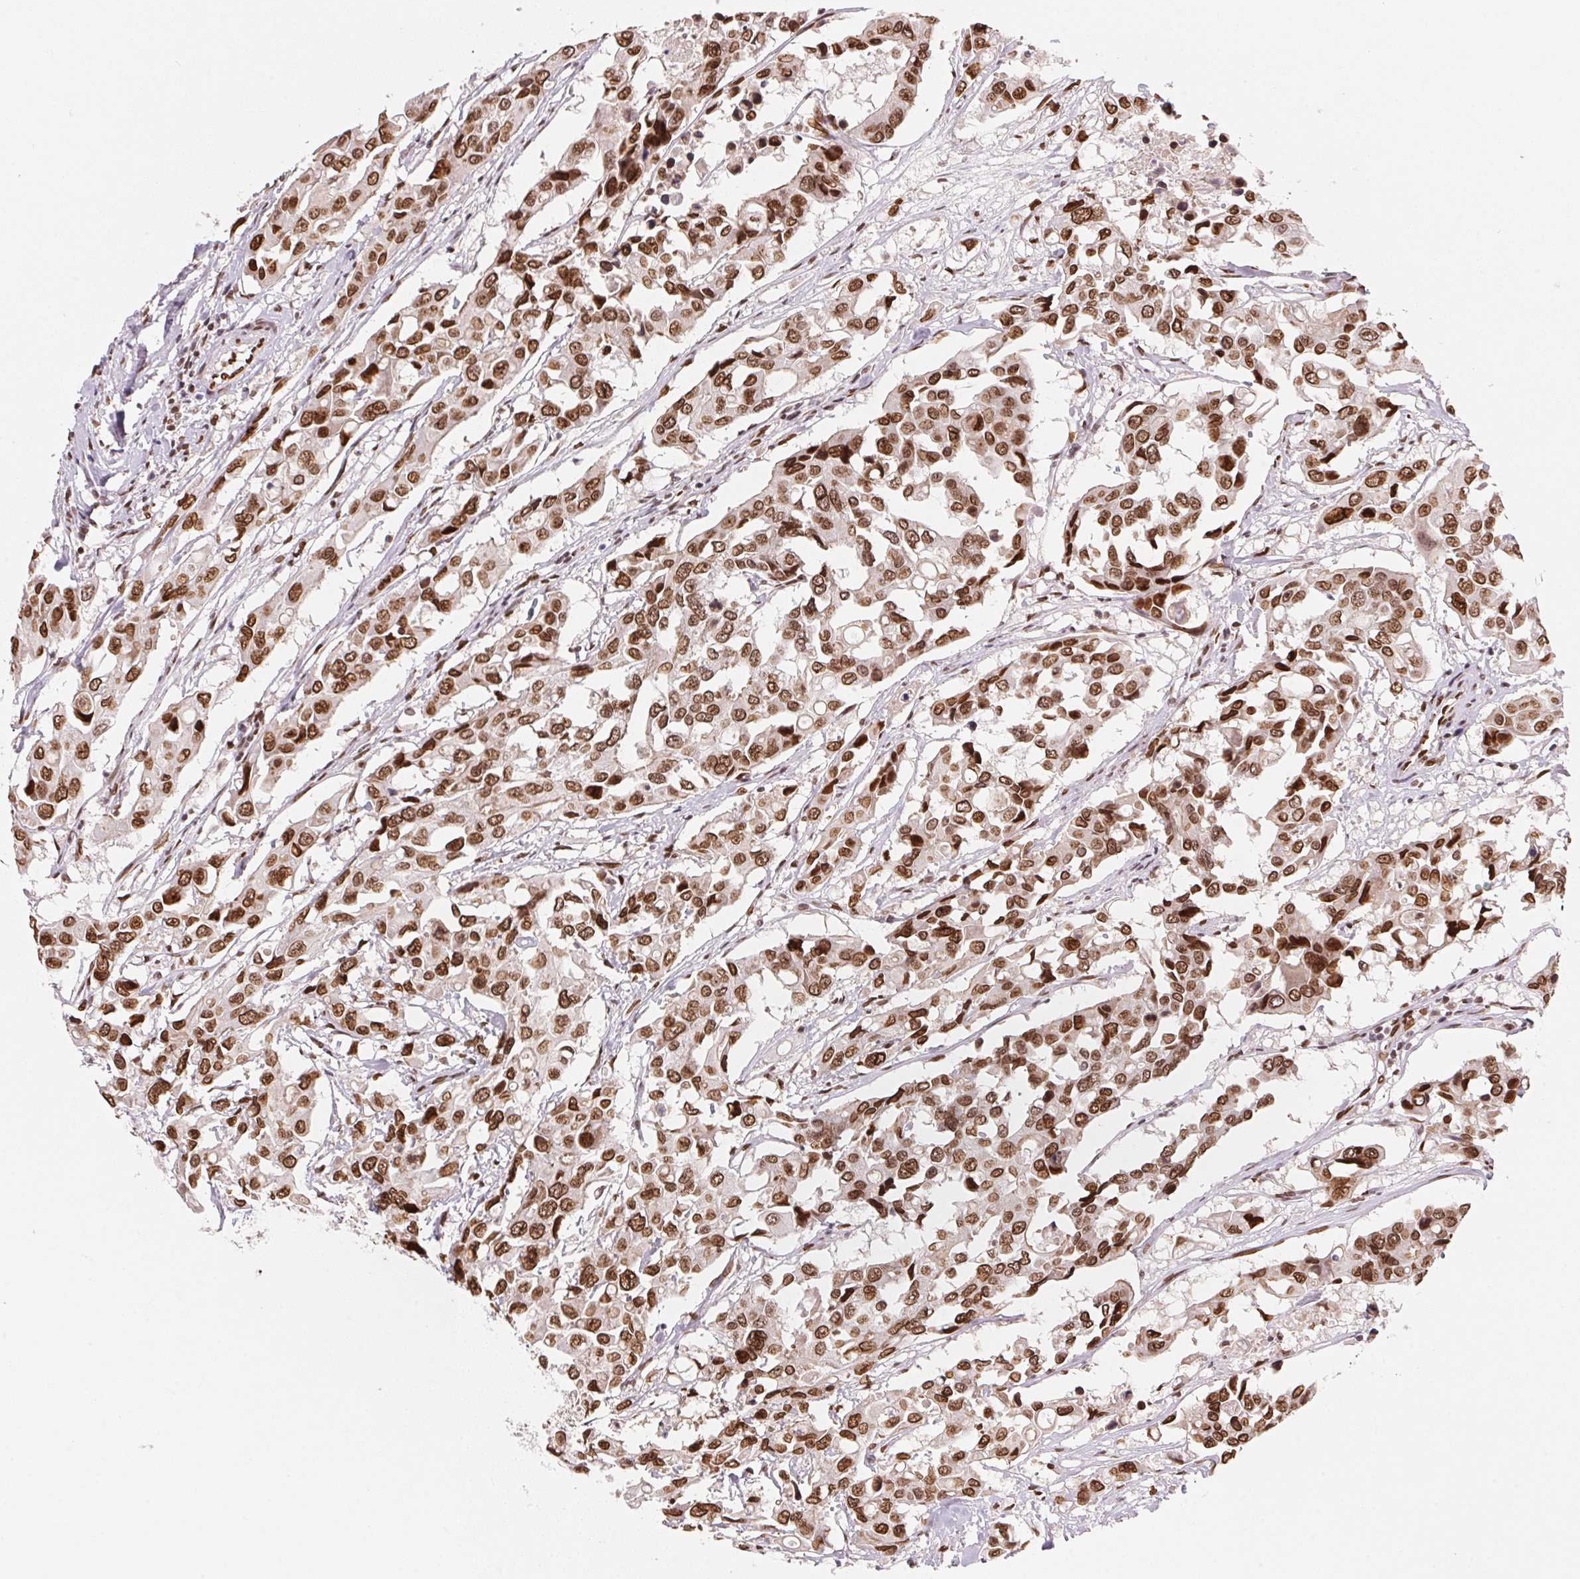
{"staining": {"intensity": "moderate", "quantity": ">75%", "location": "cytoplasmic/membranous,nuclear"}, "tissue": "colorectal cancer", "cell_type": "Tumor cells", "image_type": "cancer", "snomed": [{"axis": "morphology", "description": "Adenocarcinoma, NOS"}, {"axis": "topography", "description": "Colon"}], "caption": "A brown stain labels moderate cytoplasmic/membranous and nuclear expression of a protein in colorectal cancer tumor cells.", "gene": "SAP30BP", "patient": {"sex": "male", "age": 77}}